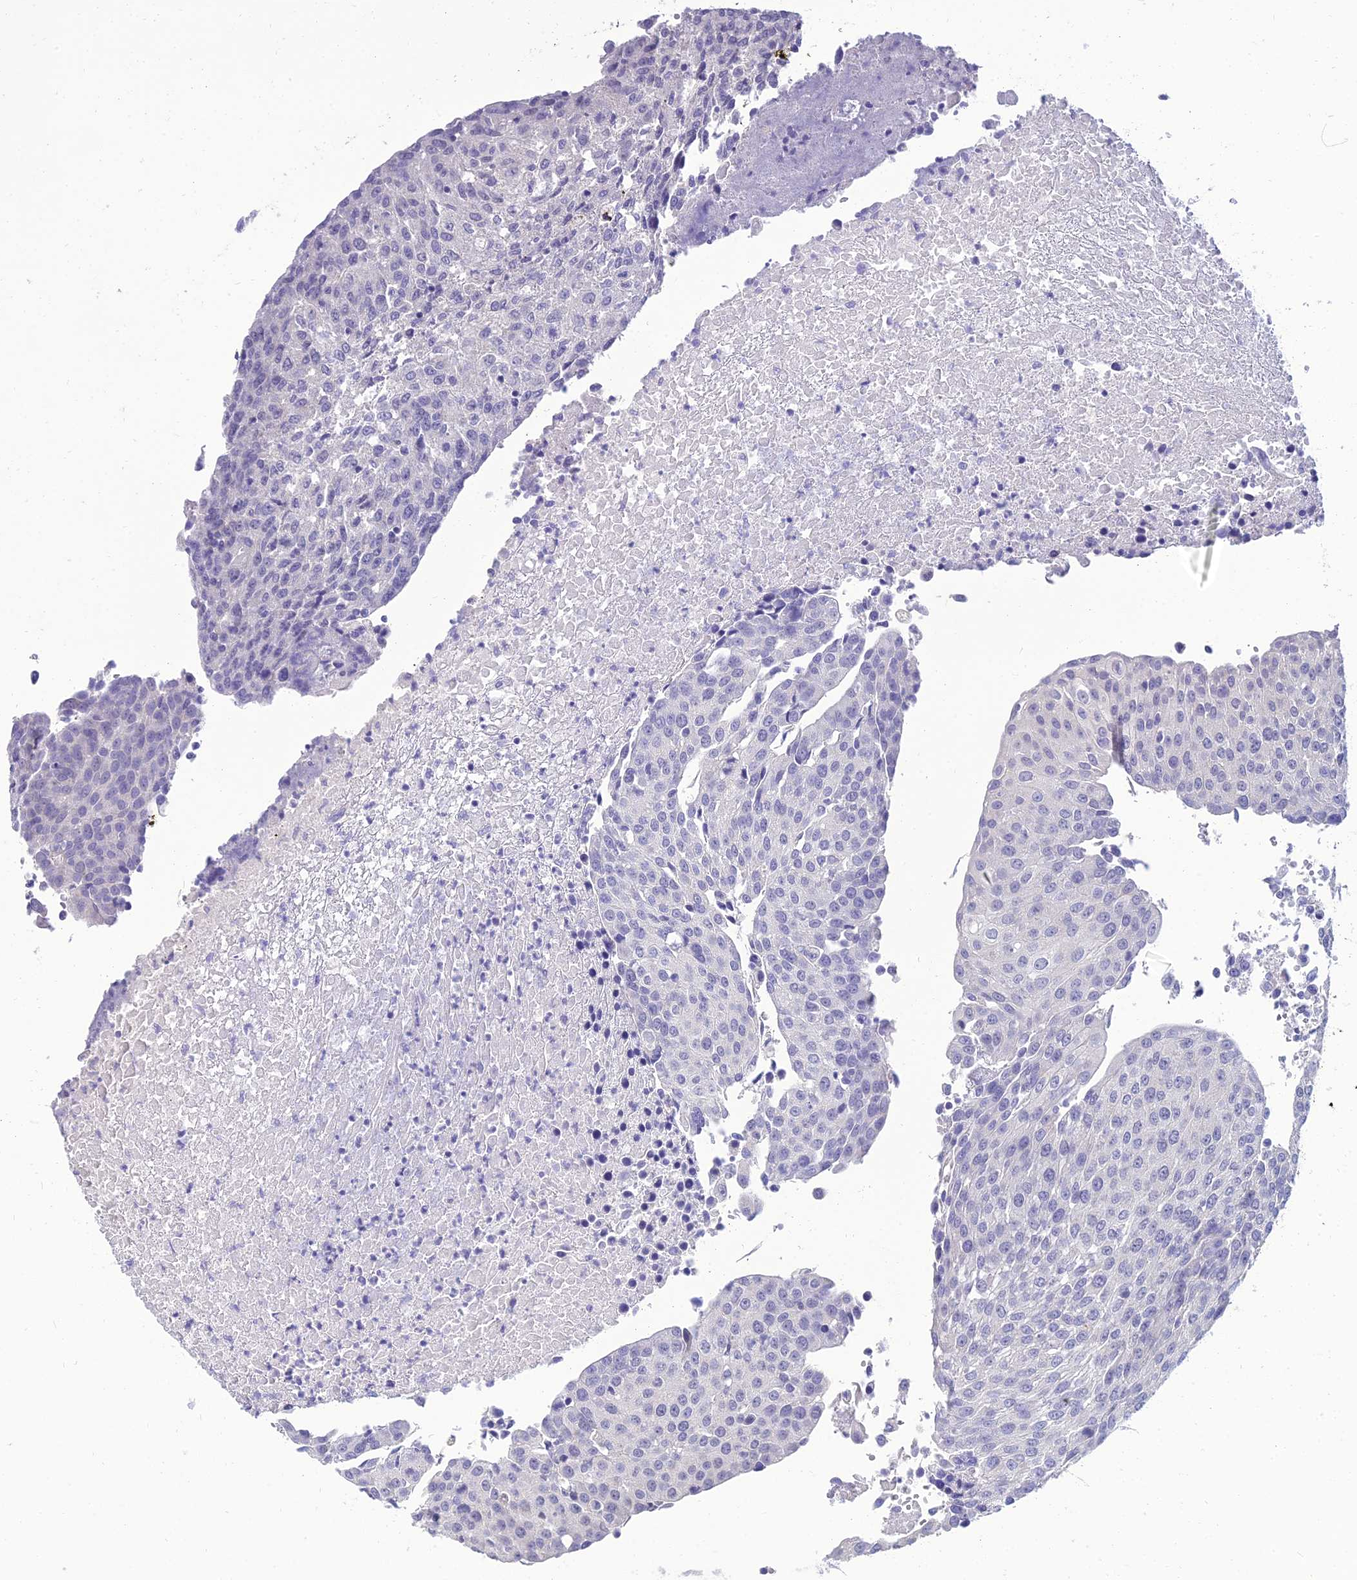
{"staining": {"intensity": "negative", "quantity": "none", "location": "none"}, "tissue": "urothelial cancer", "cell_type": "Tumor cells", "image_type": "cancer", "snomed": [{"axis": "morphology", "description": "Urothelial carcinoma, High grade"}, {"axis": "topography", "description": "Urinary bladder"}], "caption": "There is no significant expression in tumor cells of urothelial carcinoma (high-grade). Brightfield microscopy of IHC stained with DAB (brown) and hematoxylin (blue), captured at high magnification.", "gene": "NPY", "patient": {"sex": "female", "age": 85}}